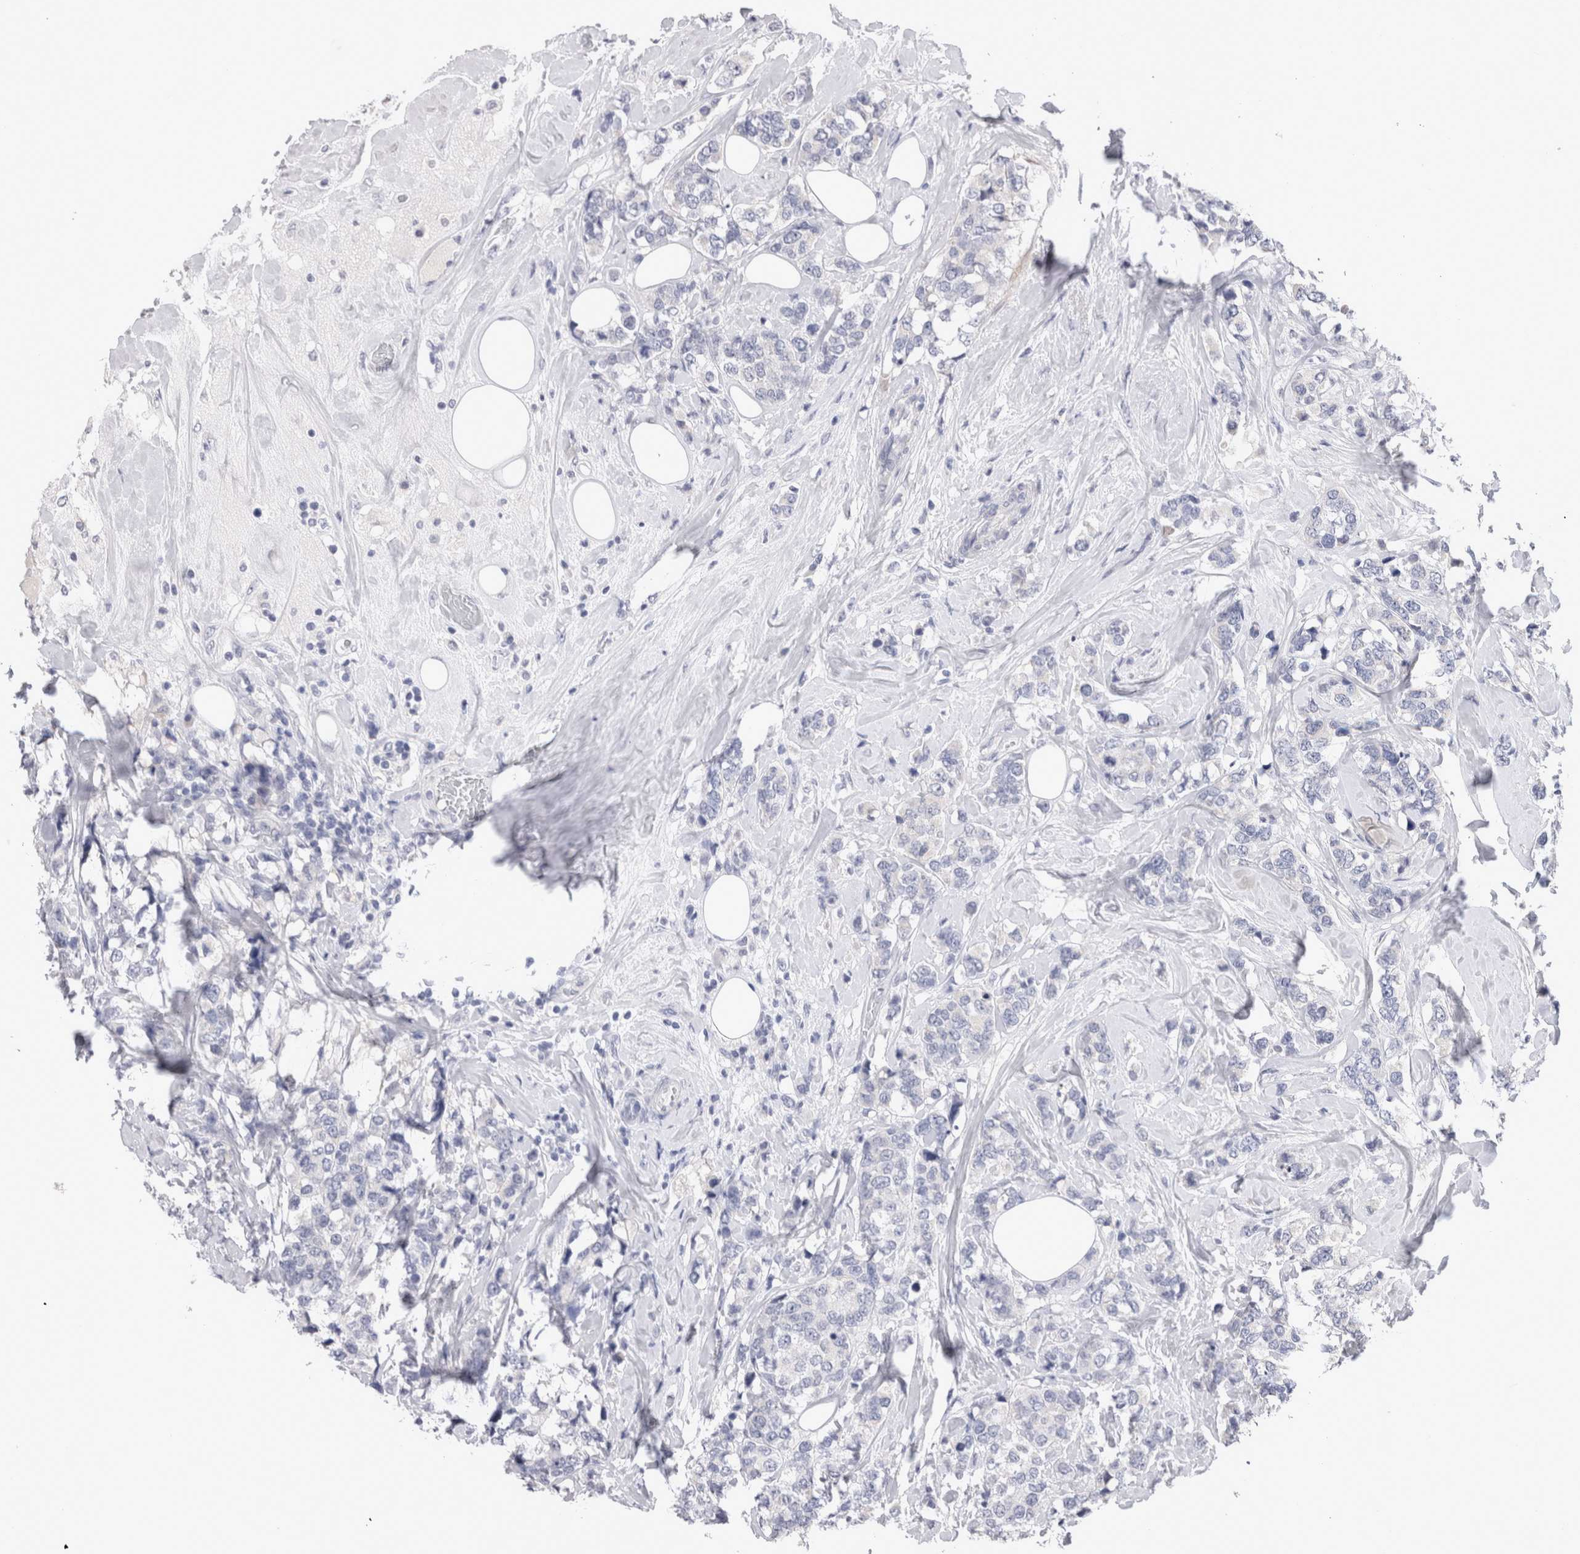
{"staining": {"intensity": "negative", "quantity": "none", "location": "none"}, "tissue": "breast cancer", "cell_type": "Tumor cells", "image_type": "cancer", "snomed": [{"axis": "morphology", "description": "Lobular carcinoma"}, {"axis": "topography", "description": "Breast"}], "caption": "Tumor cells are negative for brown protein staining in breast cancer.", "gene": "CRYBG1", "patient": {"sex": "female", "age": 59}}